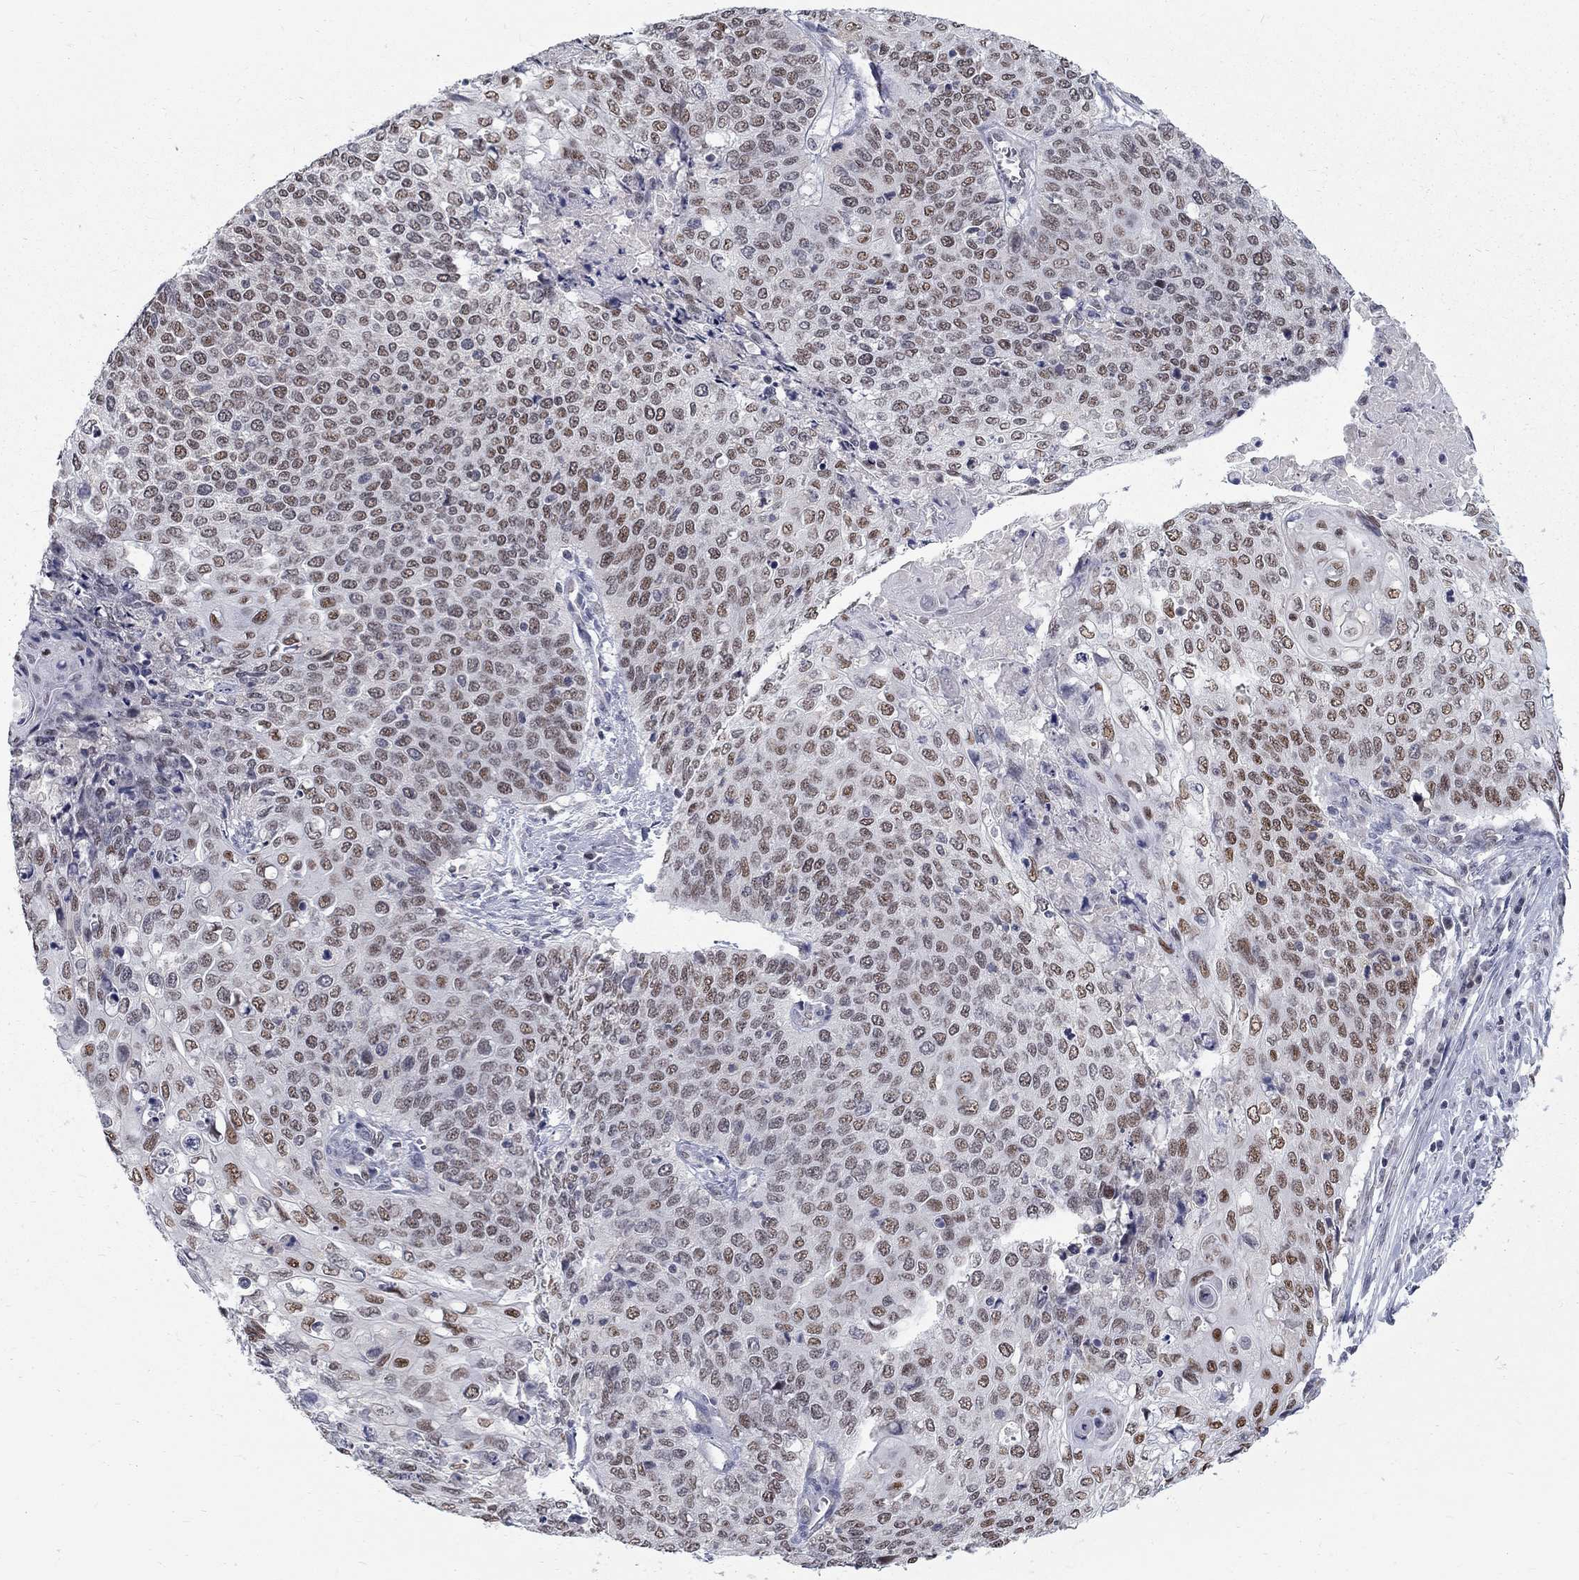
{"staining": {"intensity": "strong", "quantity": "25%-75%", "location": "nuclear"}, "tissue": "cervical cancer", "cell_type": "Tumor cells", "image_type": "cancer", "snomed": [{"axis": "morphology", "description": "Squamous cell carcinoma, NOS"}, {"axis": "topography", "description": "Cervix"}], "caption": "Immunohistochemical staining of human cervical cancer demonstrates high levels of strong nuclear staining in approximately 25%-75% of tumor cells.", "gene": "GCFC2", "patient": {"sex": "female", "age": 39}}